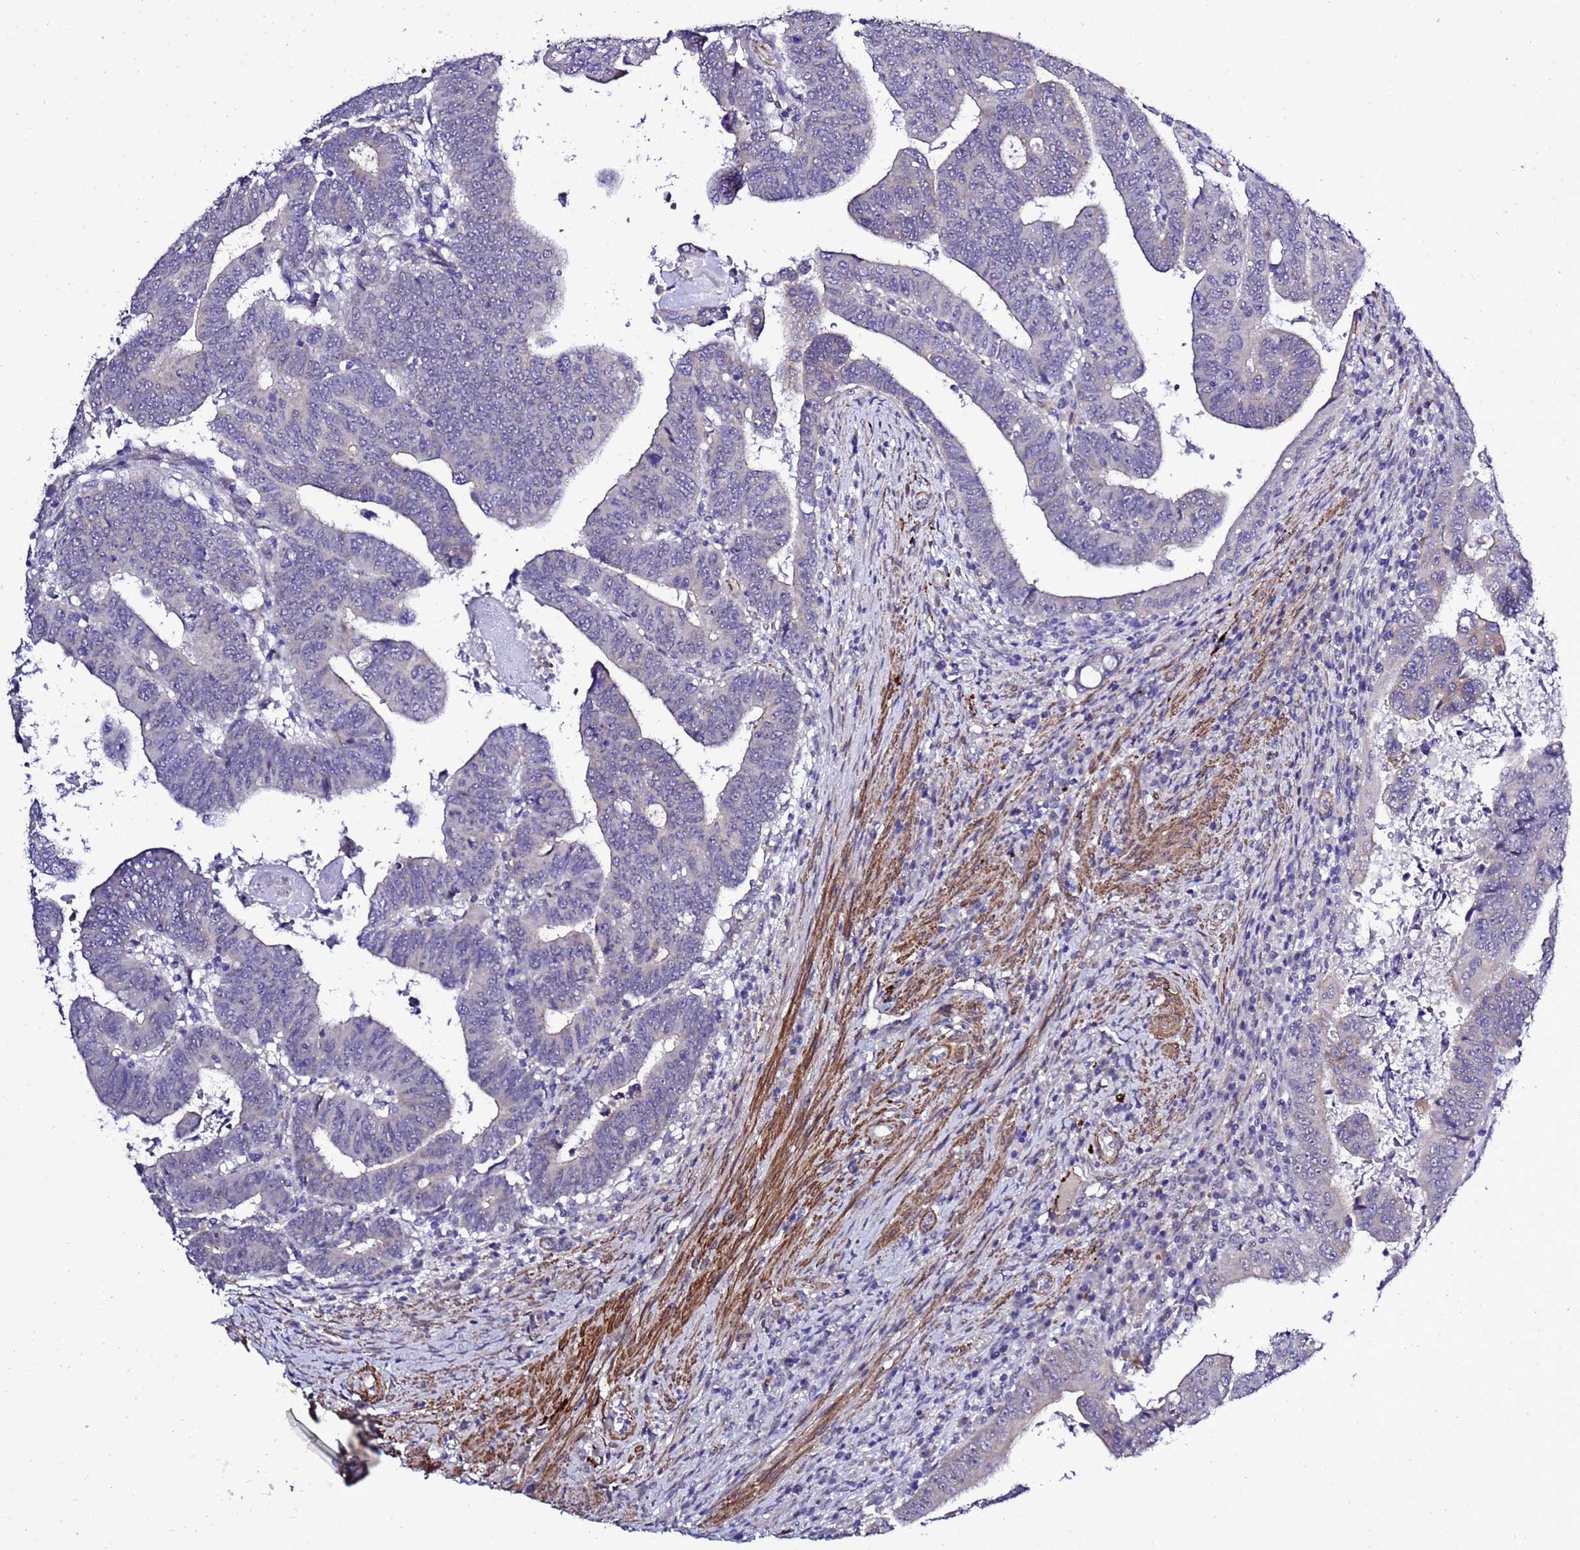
{"staining": {"intensity": "negative", "quantity": "none", "location": "none"}, "tissue": "colorectal cancer", "cell_type": "Tumor cells", "image_type": "cancer", "snomed": [{"axis": "morphology", "description": "Normal tissue, NOS"}, {"axis": "morphology", "description": "Adenocarcinoma, NOS"}, {"axis": "topography", "description": "Rectum"}], "caption": "An image of human adenocarcinoma (colorectal) is negative for staining in tumor cells.", "gene": "GZF1", "patient": {"sex": "female", "age": 65}}